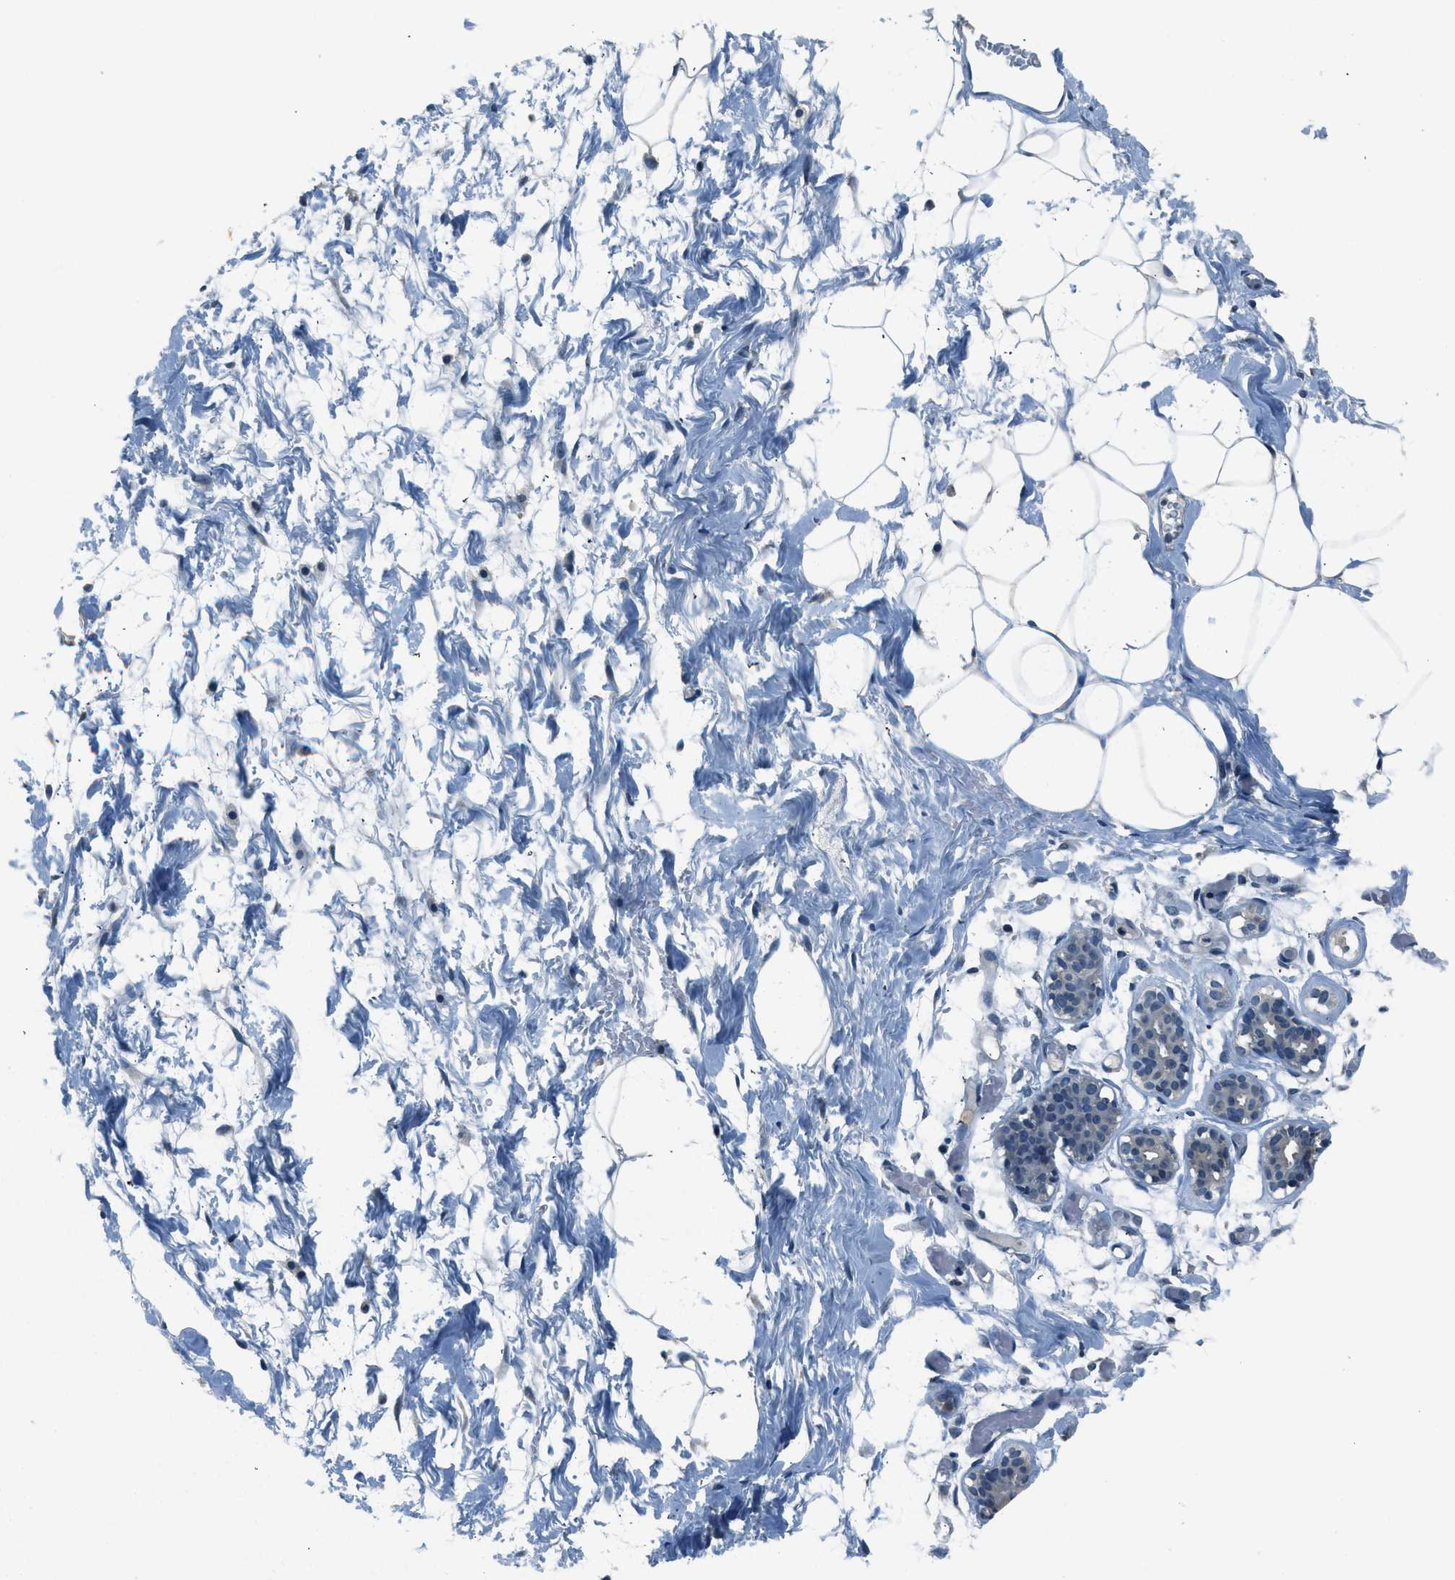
{"staining": {"intensity": "negative", "quantity": "none", "location": "none"}, "tissue": "adipose tissue", "cell_type": "Adipocytes", "image_type": "normal", "snomed": [{"axis": "morphology", "description": "Normal tissue, NOS"}, {"axis": "topography", "description": "Breast"}, {"axis": "topography", "description": "Soft tissue"}], "caption": "Immunohistochemistry histopathology image of normal adipose tissue stained for a protein (brown), which displays no staining in adipocytes.", "gene": "NME8", "patient": {"sex": "female", "age": 25}}